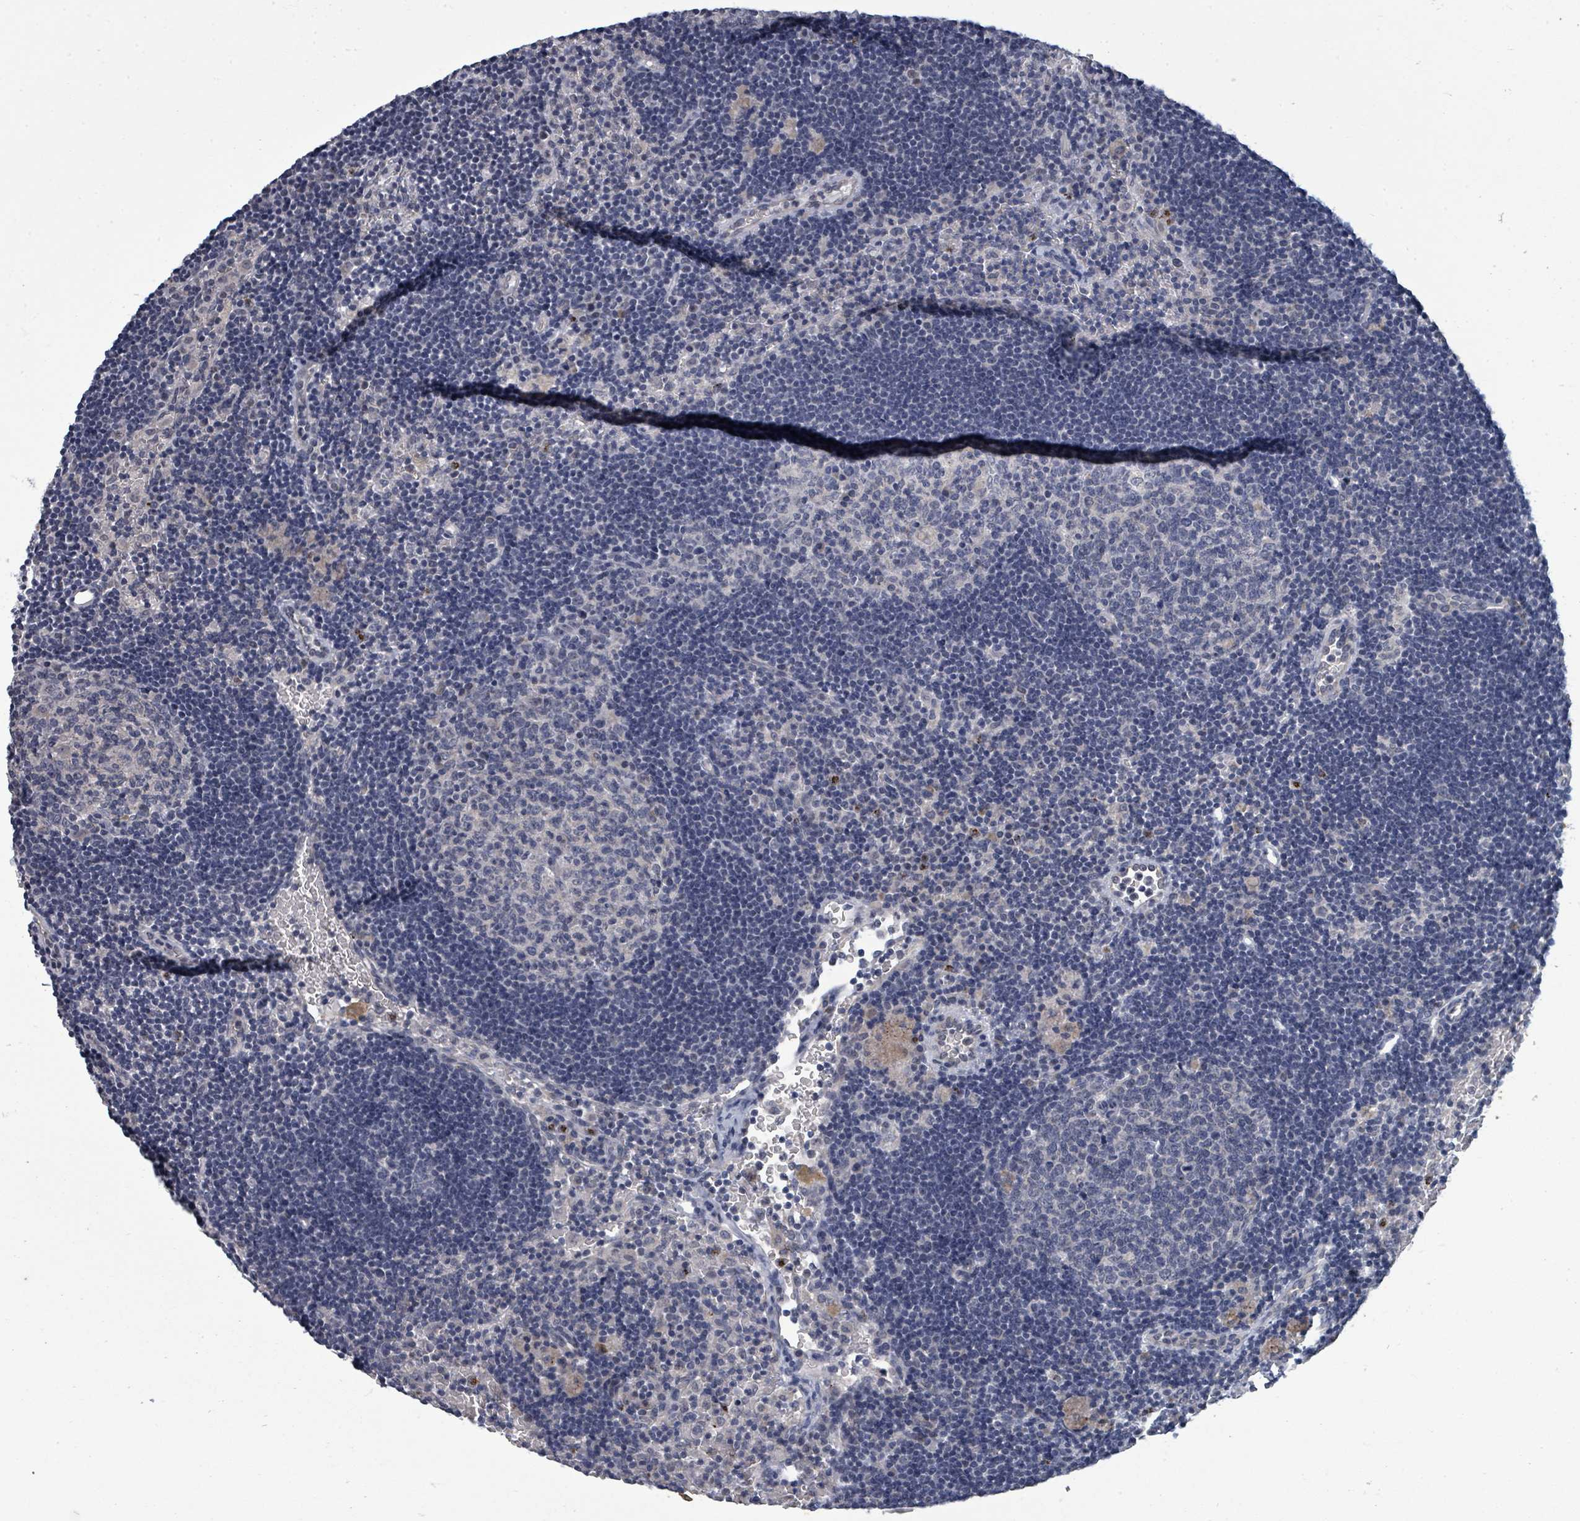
{"staining": {"intensity": "negative", "quantity": "none", "location": "none"}, "tissue": "lymph node", "cell_type": "Germinal center cells", "image_type": "normal", "snomed": [{"axis": "morphology", "description": "Normal tissue, NOS"}, {"axis": "topography", "description": "Lymph node"}], "caption": "Germinal center cells are negative for protein expression in unremarkable human lymph node. (Brightfield microscopy of DAB immunohistochemistry at high magnification).", "gene": "ASB12", "patient": {"sex": "male", "age": 62}}